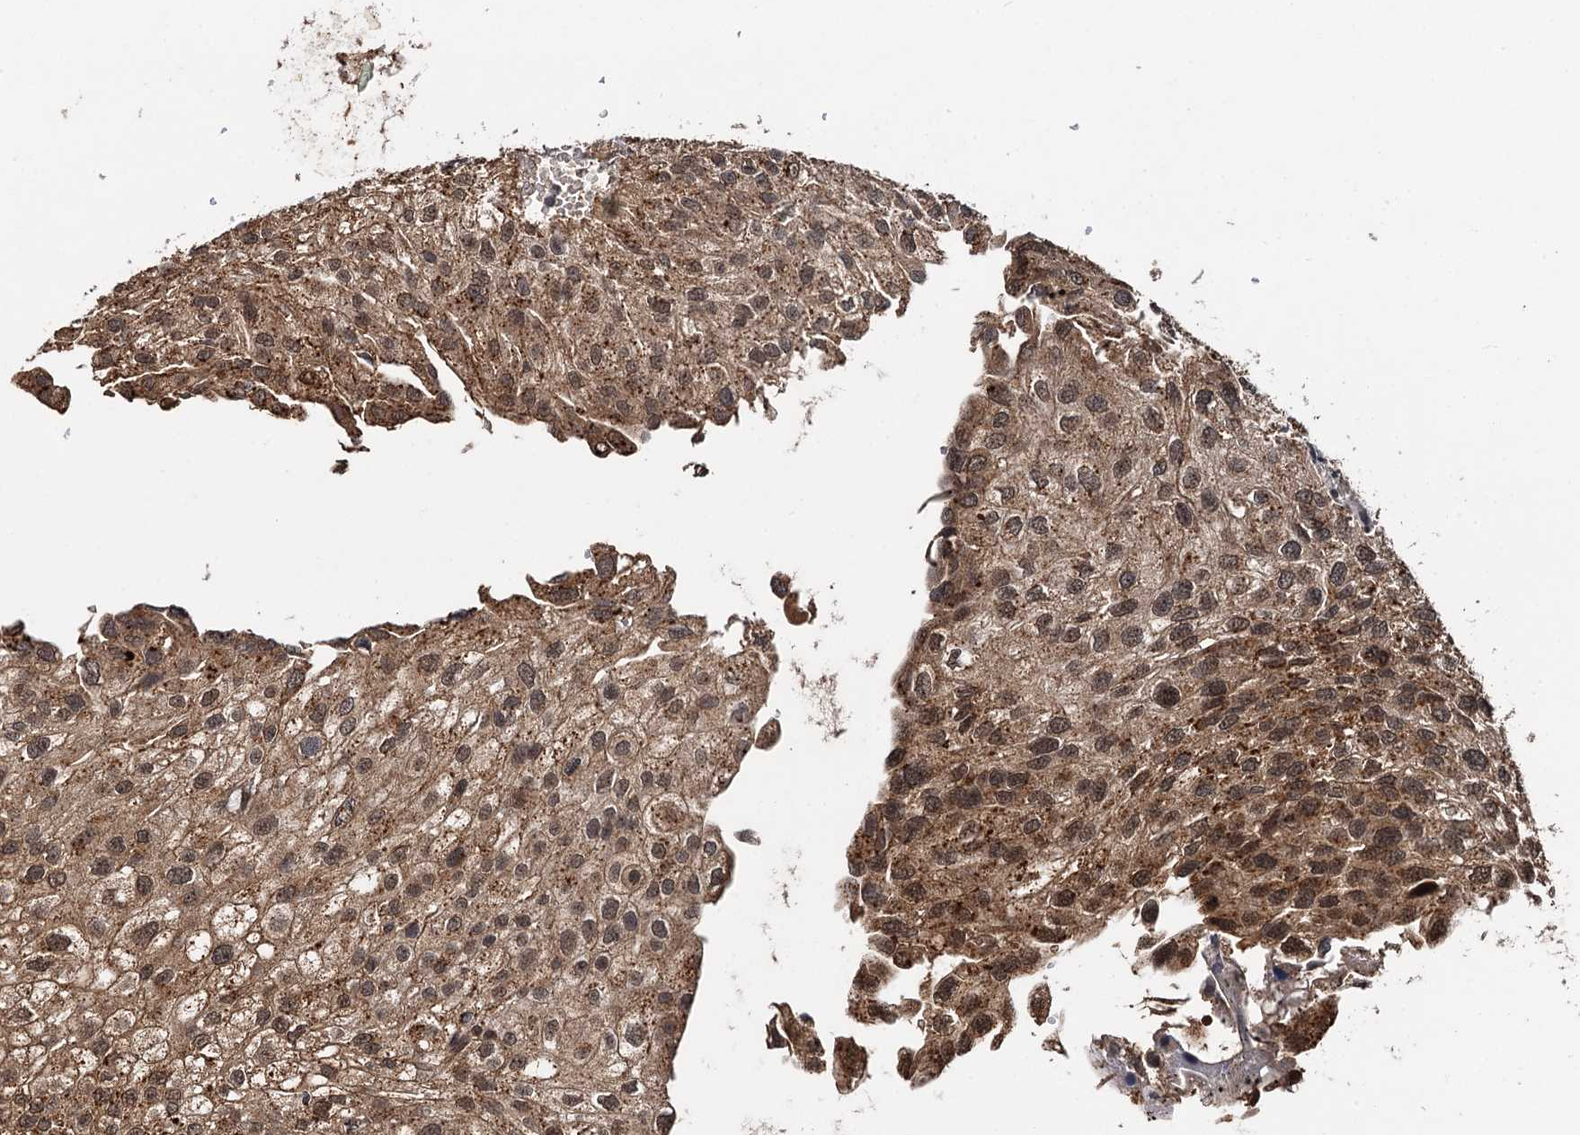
{"staining": {"intensity": "moderate", "quantity": ">75%", "location": "cytoplasmic/membranous,nuclear"}, "tissue": "urothelial cancer", "cell_type": "Tumor cells", "image_type": "cancer", "snomed": [{"axis": "morphology", "description": "Urothelial carcinoma, Low grade"}, {"axis": "topography", "description": "Urinary bladder"}], "caption": "A high-resolution photomicrograph shows immunohistochemistry (IHC) staining of urothelial cancer, which shows moderate cytoplasmic/membranous and nuclear positivity in about >75% of tumor cells.", "gene": "CEP192", "patient": {"sex": "female", "age": 89}}